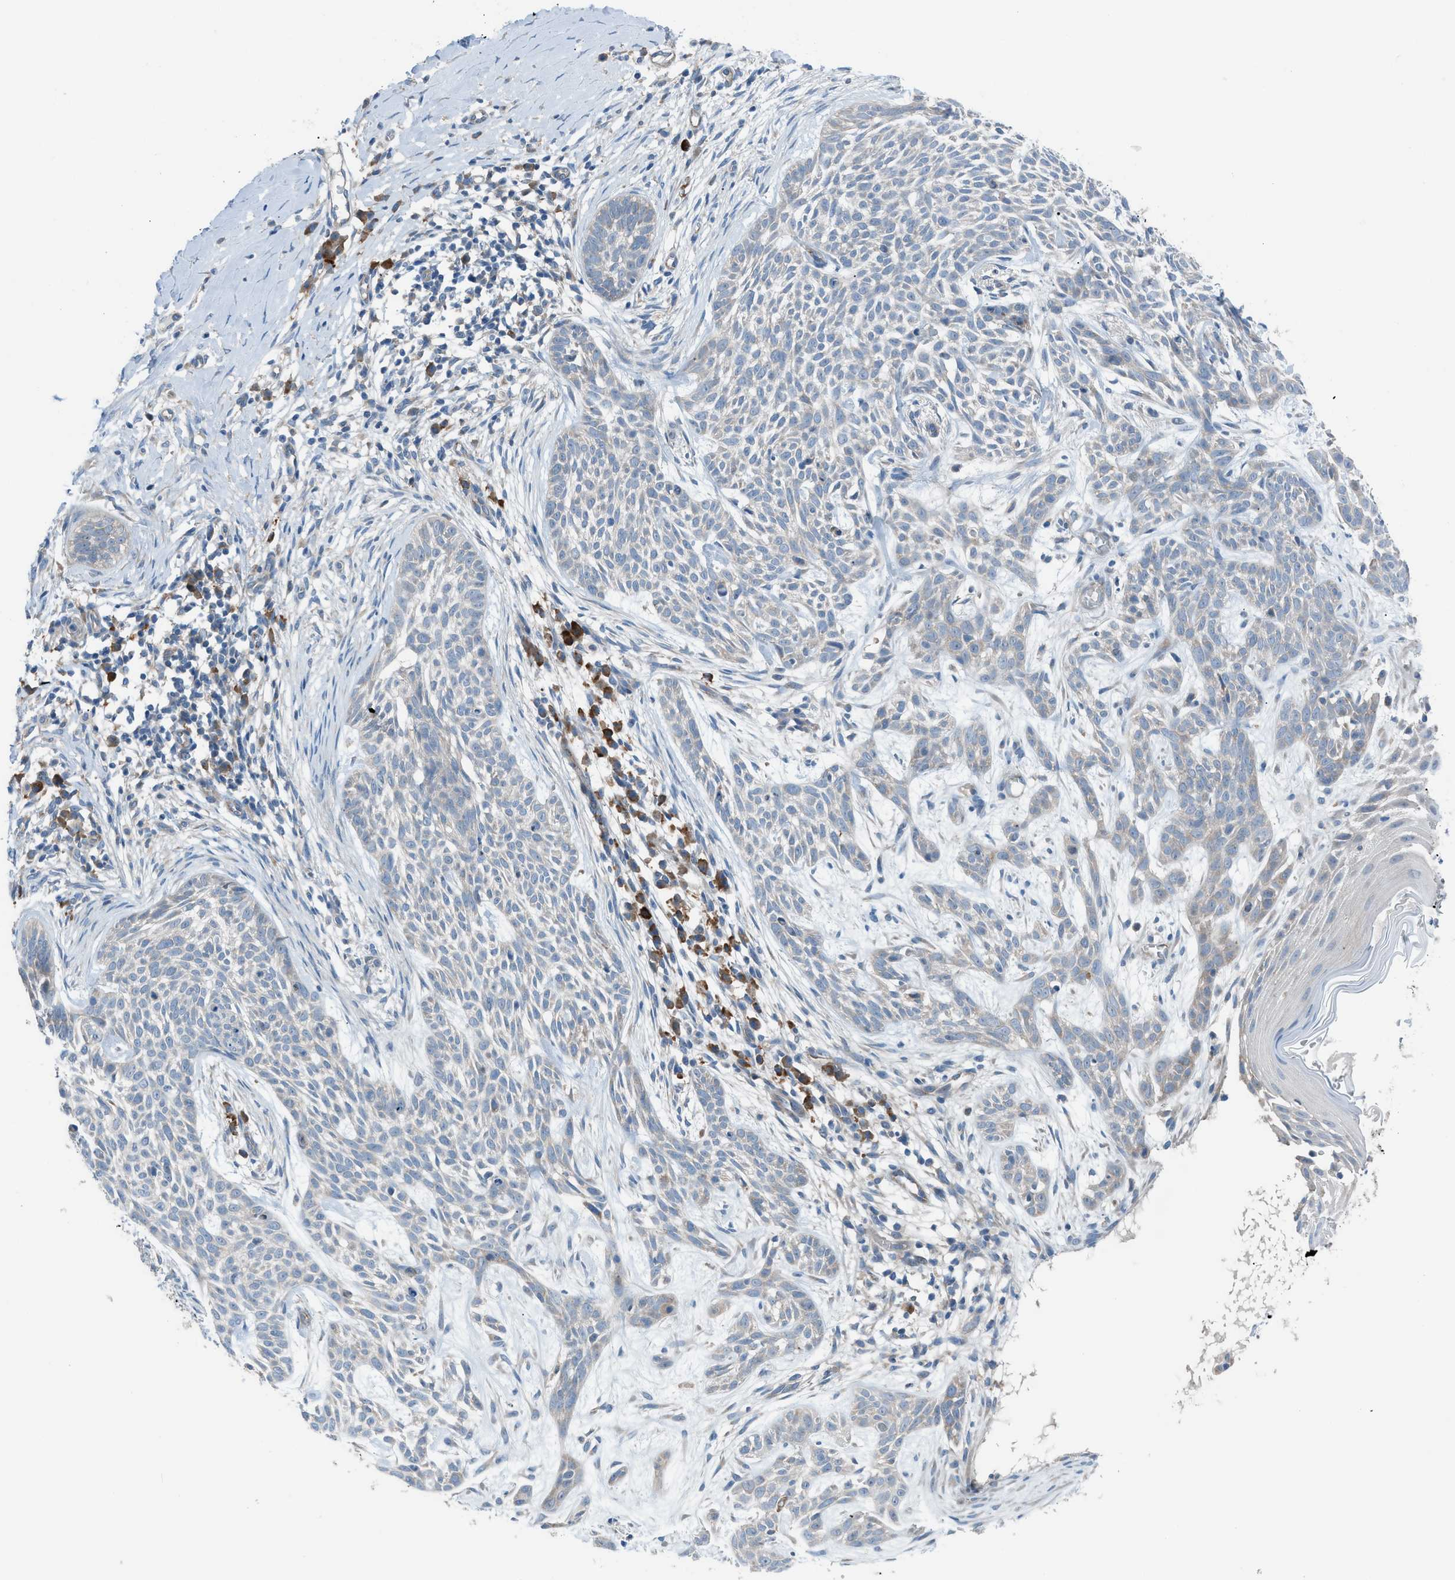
{"staining": {"intensity": "negative", "quantity": "none", "location": "none"}, "tissue": "skin cancer", "cell_type": "Tumor cells", "image_type": "cancer", "snomed": [{"axis": "morphology", "description": "Basal cell carcinoma"}, {"axis": "topography", "description": "Skin"}], "caption": "This is an IHC micrograph of human skin cancer. There is no positivity in tumor cells.", "gene": "HEG1", "patient": {"sex": "female", "age": 59}}